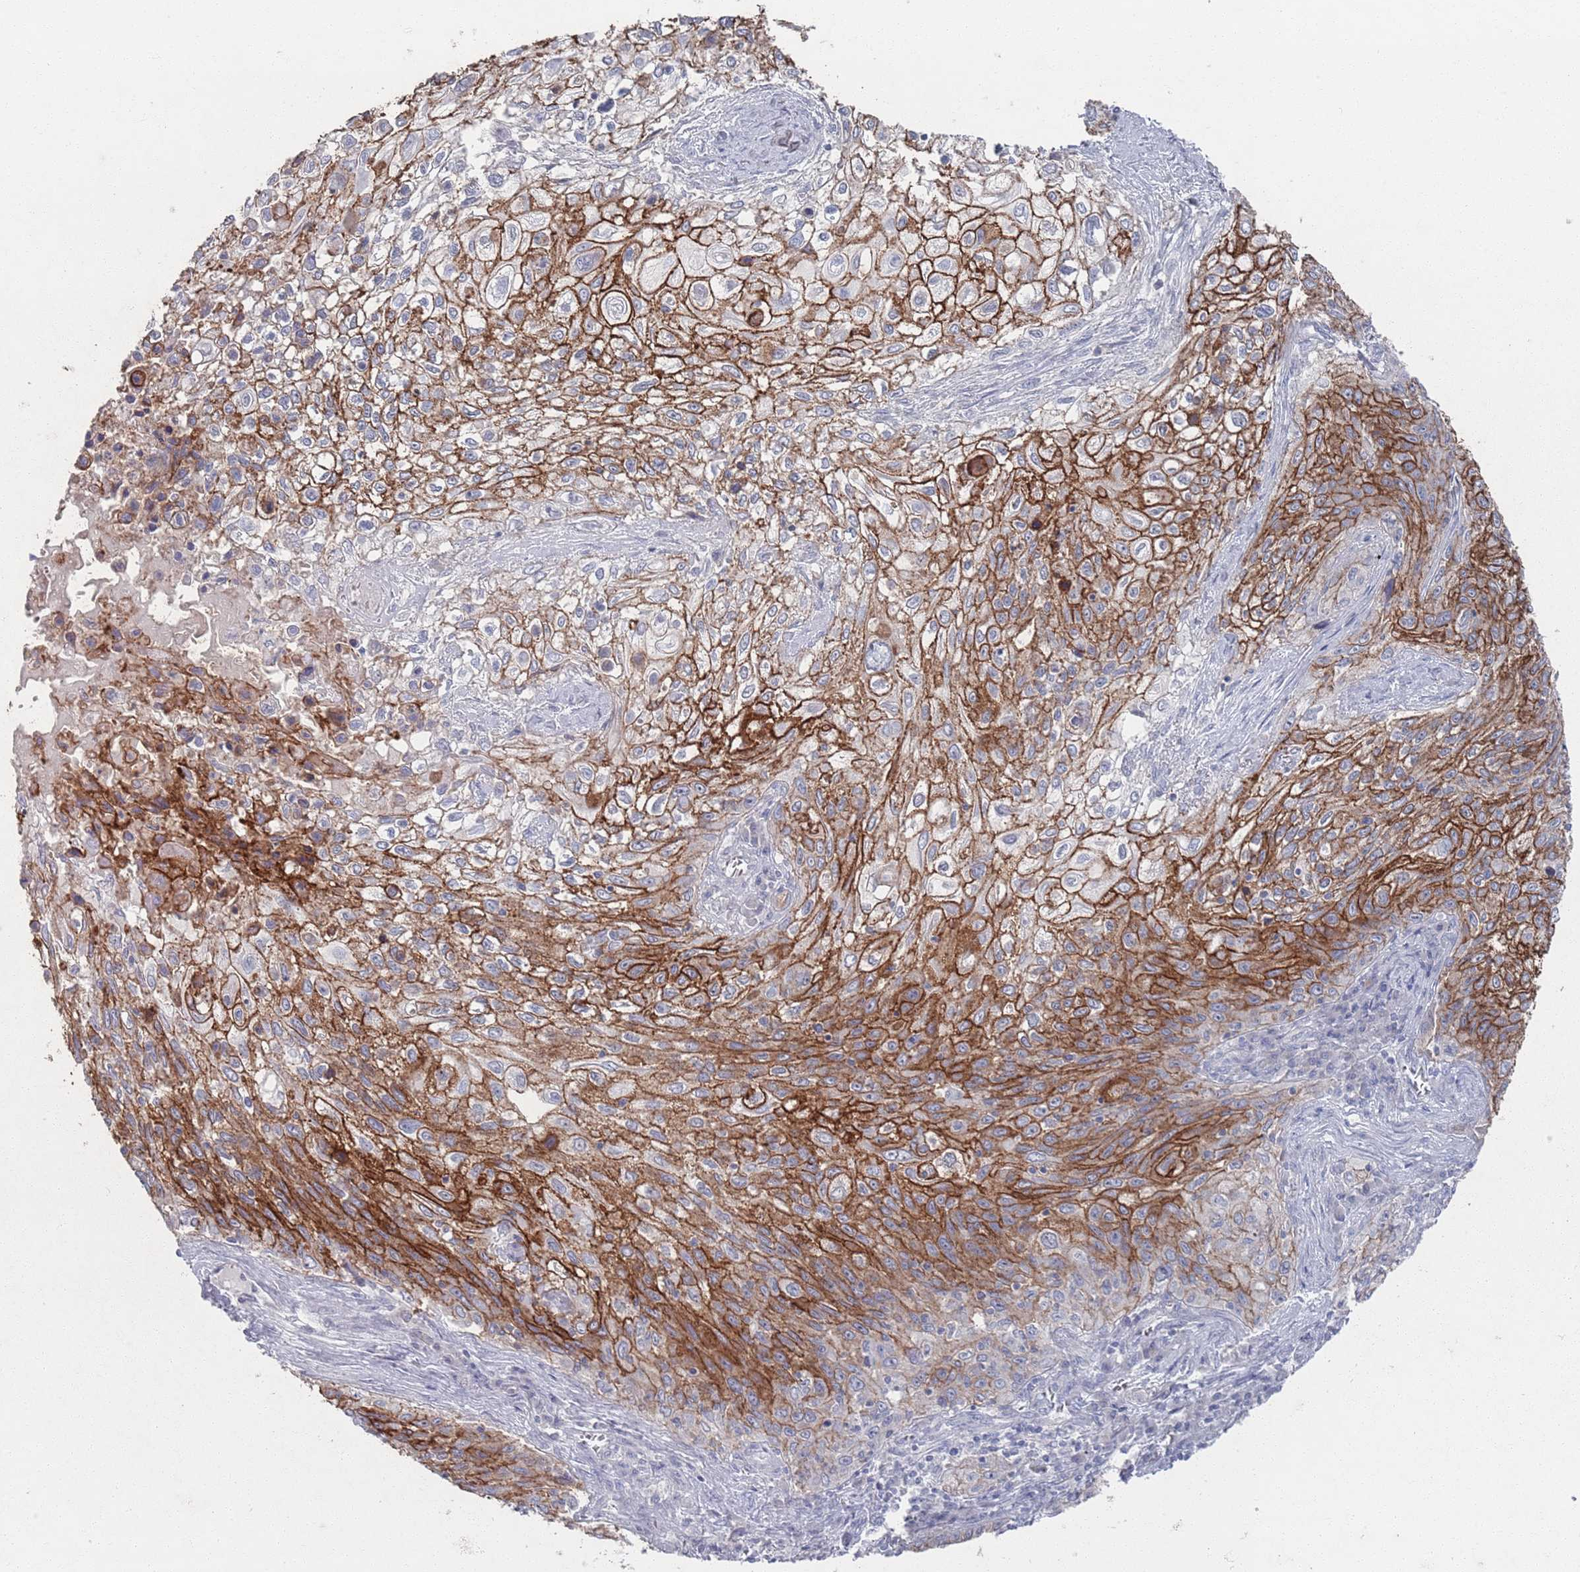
{"staining": {"intensity": "strong", "quantity": ">75%", "location": "cytoplasmic/membranous"}, "tissue": "lung cancer", "cell_type": "Tumor cells", "image_type": "cancer", "snomed": [{"axis": "morphology", "description": "Squamous cell carcinoma, NOS"}, {"axis": "topography", "description": "Lung"}], "caption": "This histopathology image shows IHC staining of lung squamous cell carcinoma, with high strong cytoplasmic/membranous staining in approximately >75% of tumor cells.", "gene": "PROM2", "patient": {"sex": "female", "age": 69}}